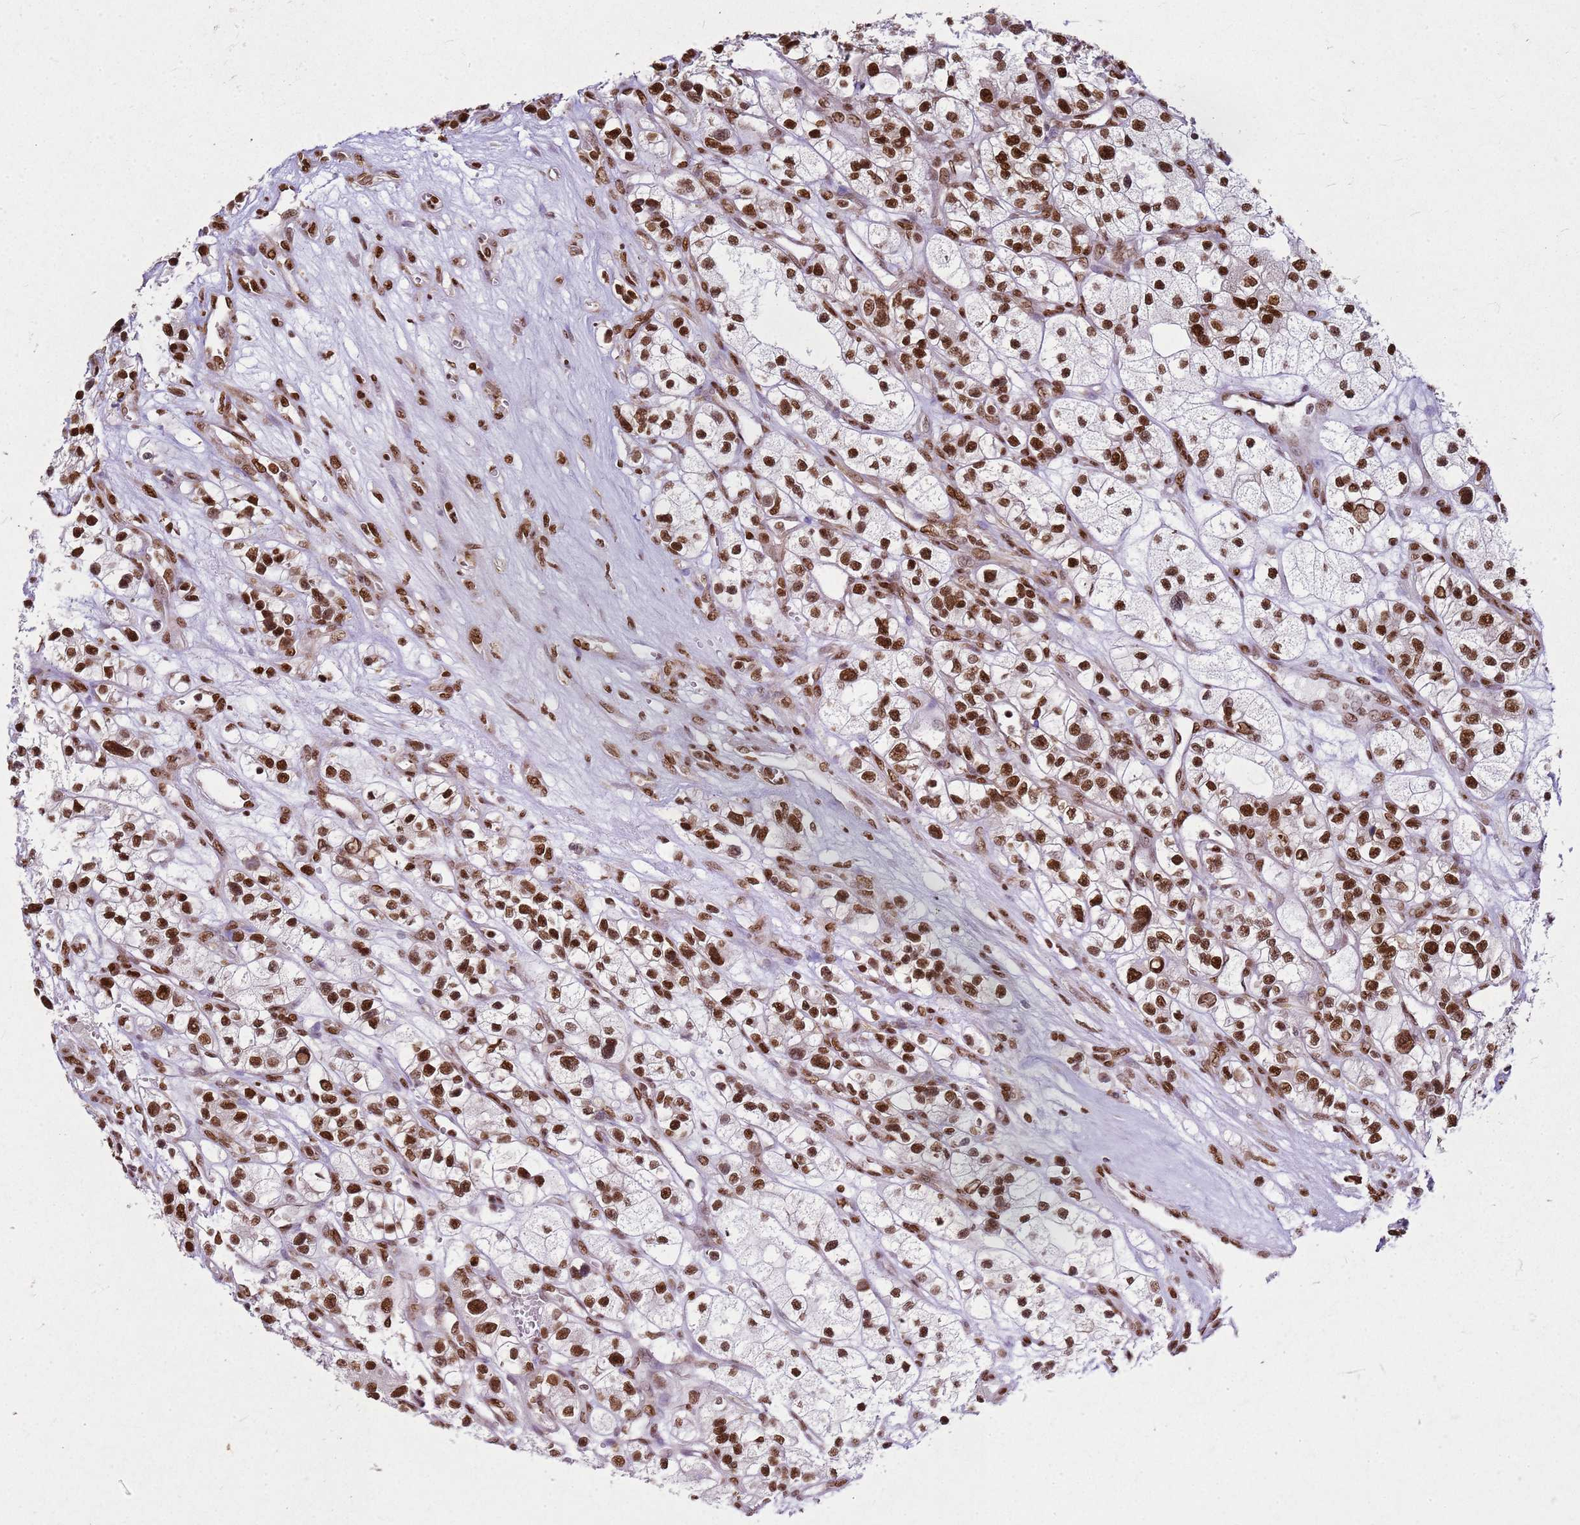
{"staining": {"intensity": "strong", "quantity": ">75%", "location": "nuclear"}, "tissue": "renal cancer", "cell_type": "Tumor cells", "image_type": "cancer", "snomed": [{"axis": "morphology", "description": "Adenocarcinoma, NOS"}, {"axis": "topography", "description": "Kidney"}], "caption": "Approximately >75% of tumor cells in human adenocarcinoma (renal) exhibit strong nuclear protein positivity as visualized by brown immunohistochemical staining.", "gene": "APEX1", "patient": {"sex": "female", "age": 57}}